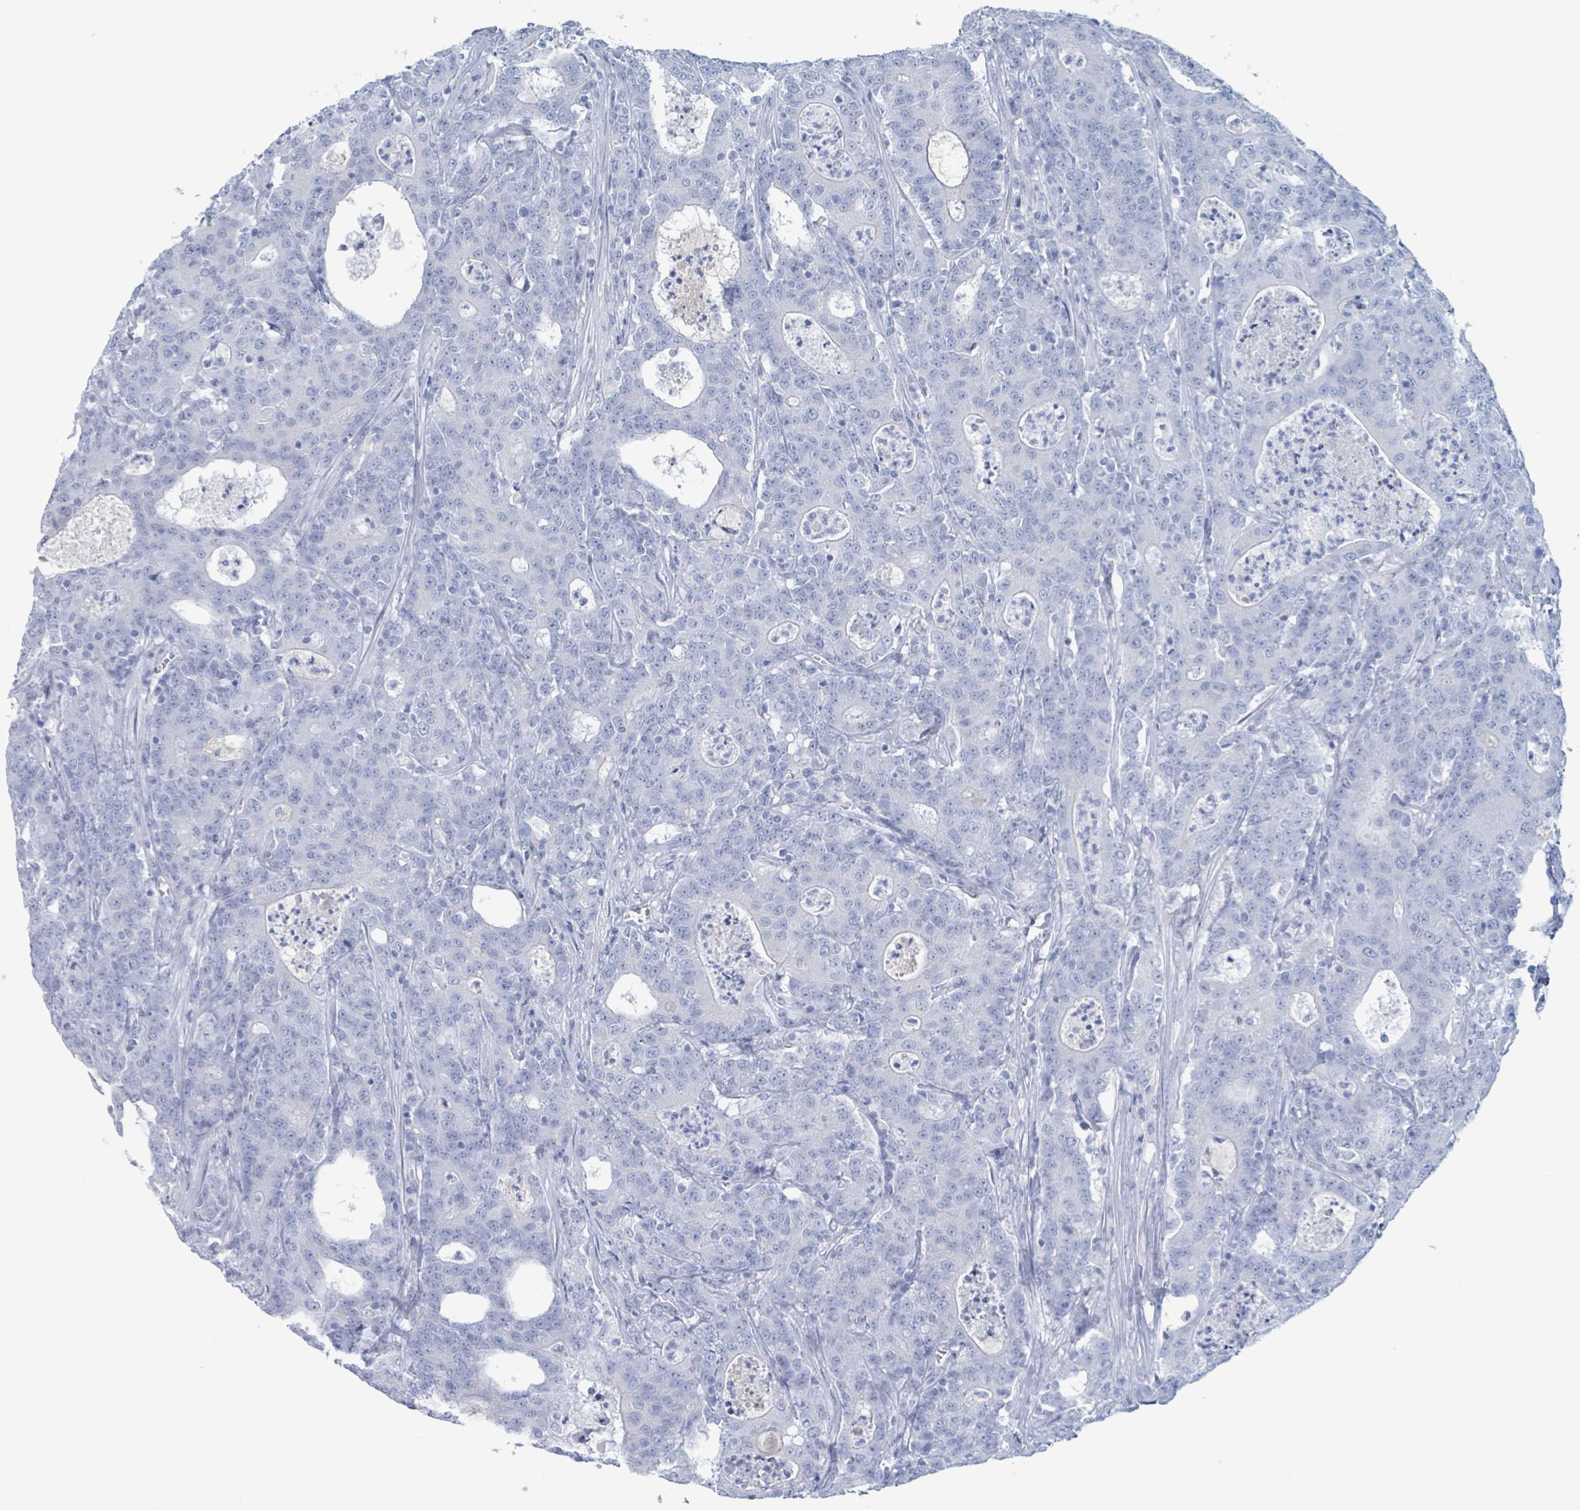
{"staining": {"intensity": "negative", "quantity": "none", "location": "none"}, "tissue": "colorectal cancer", "cell_type": "Tumor cells", "image_type": "cancer", "snomed": [{"axis": "morphology", "description": "Adenocarcinoma, NOS"}, {"axis": "topography", "description": "Colon"}], "caption": "IHC histopathology image of colorectal cancer stained for a protein (brown), which reveals no staining in tumor cells.", "gene": "KLK4", "patient": {"sex": "male", "age": 83}}